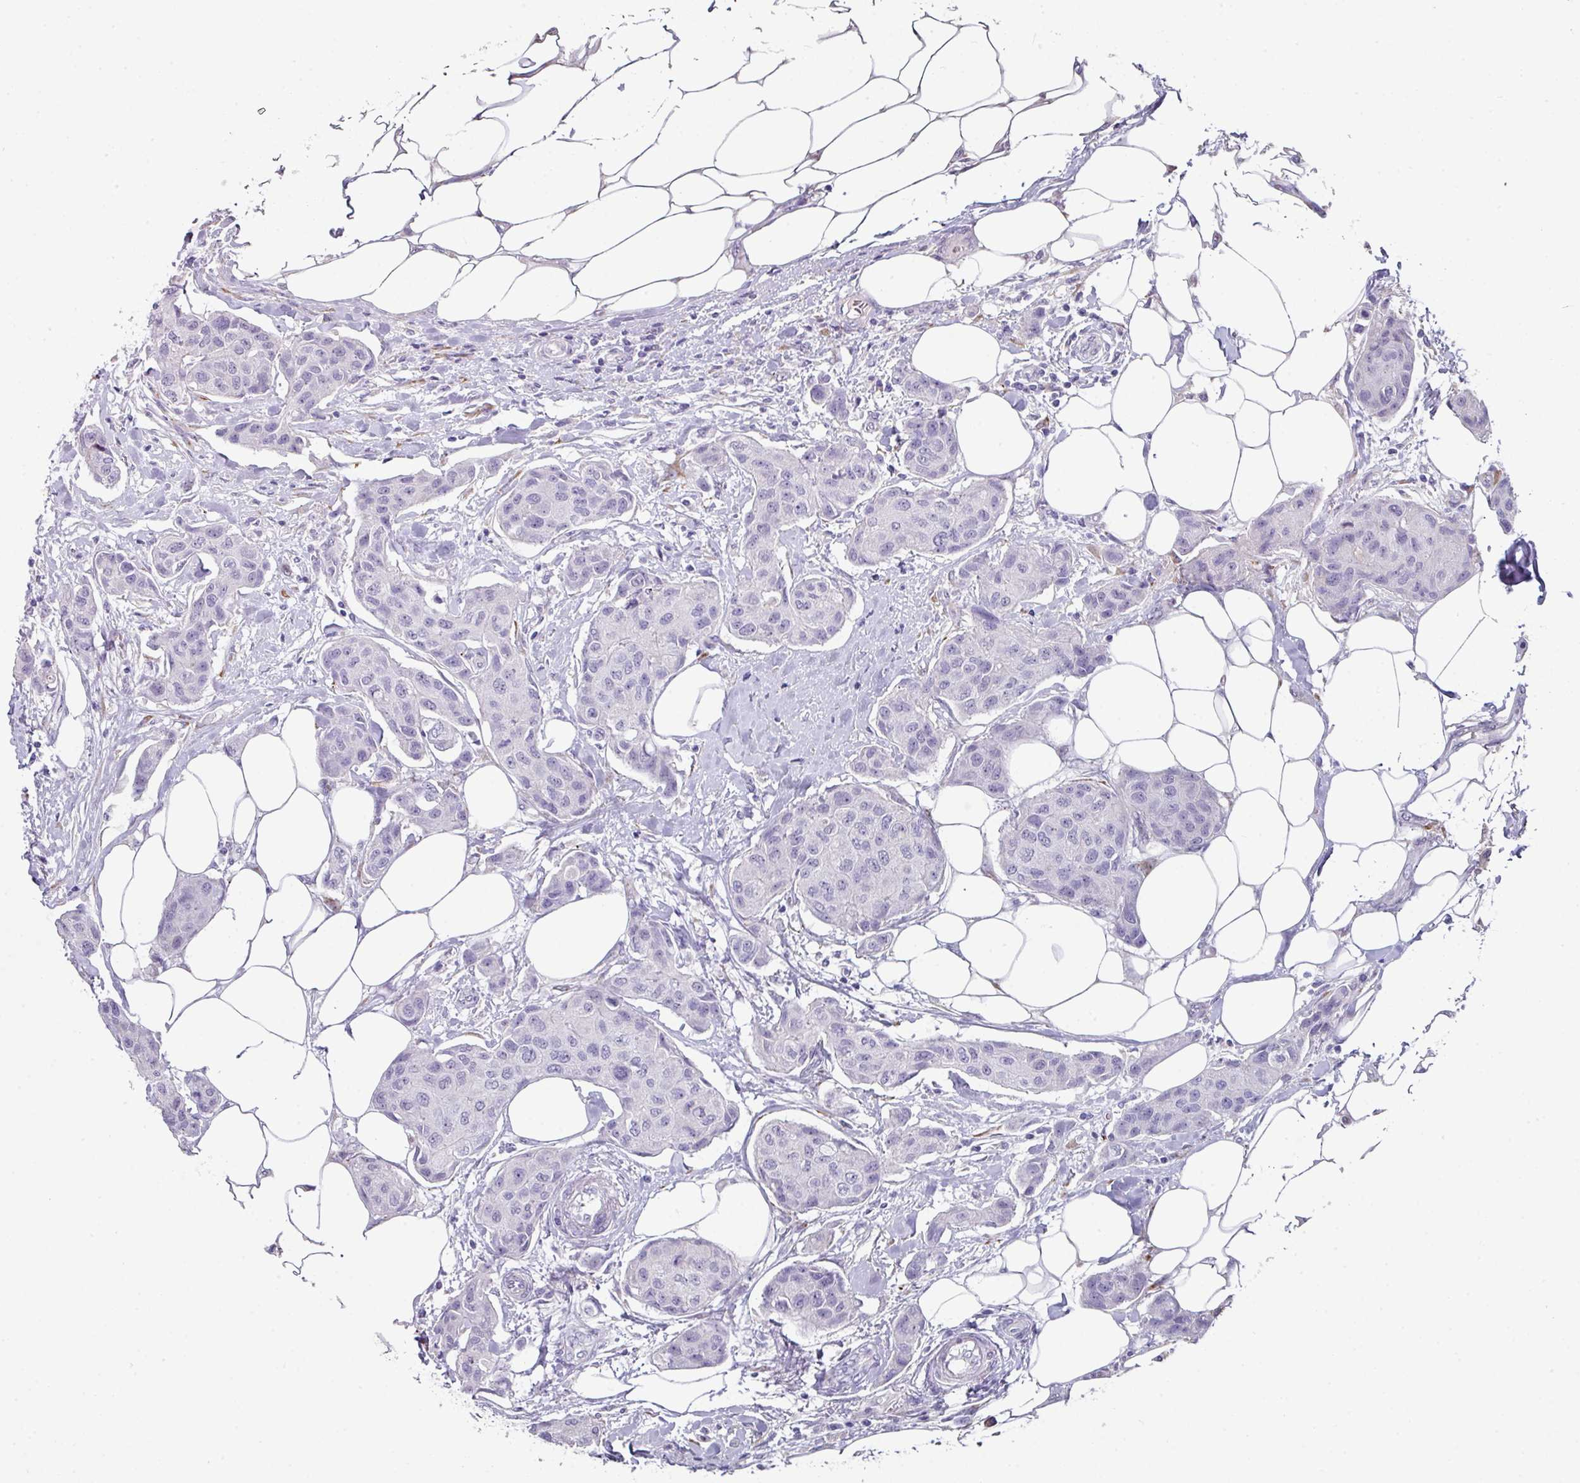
{"staining": {"intensity": "negative", "quantity": "none", "location": "none"}, "tissue": "breast cancer", "cell_type": "Tumor cells", "image_type": "cancer", "snomed": [{"axis": "morphology", "description": "Duct carcinoma"}, {"axis": "topography", "description": "Breast"}, {"axis": "topography", "description": "Lymph node"}], "caption": "This photomicrograph is of infiltrating ductal carcinoma (breast) stained with IHC to label a protein in brown with the nuclei are counter-stained blue. There is no expression in tumor cells.", "gene": "BMS1", "patient": {"sex": "female", "age": 80}}